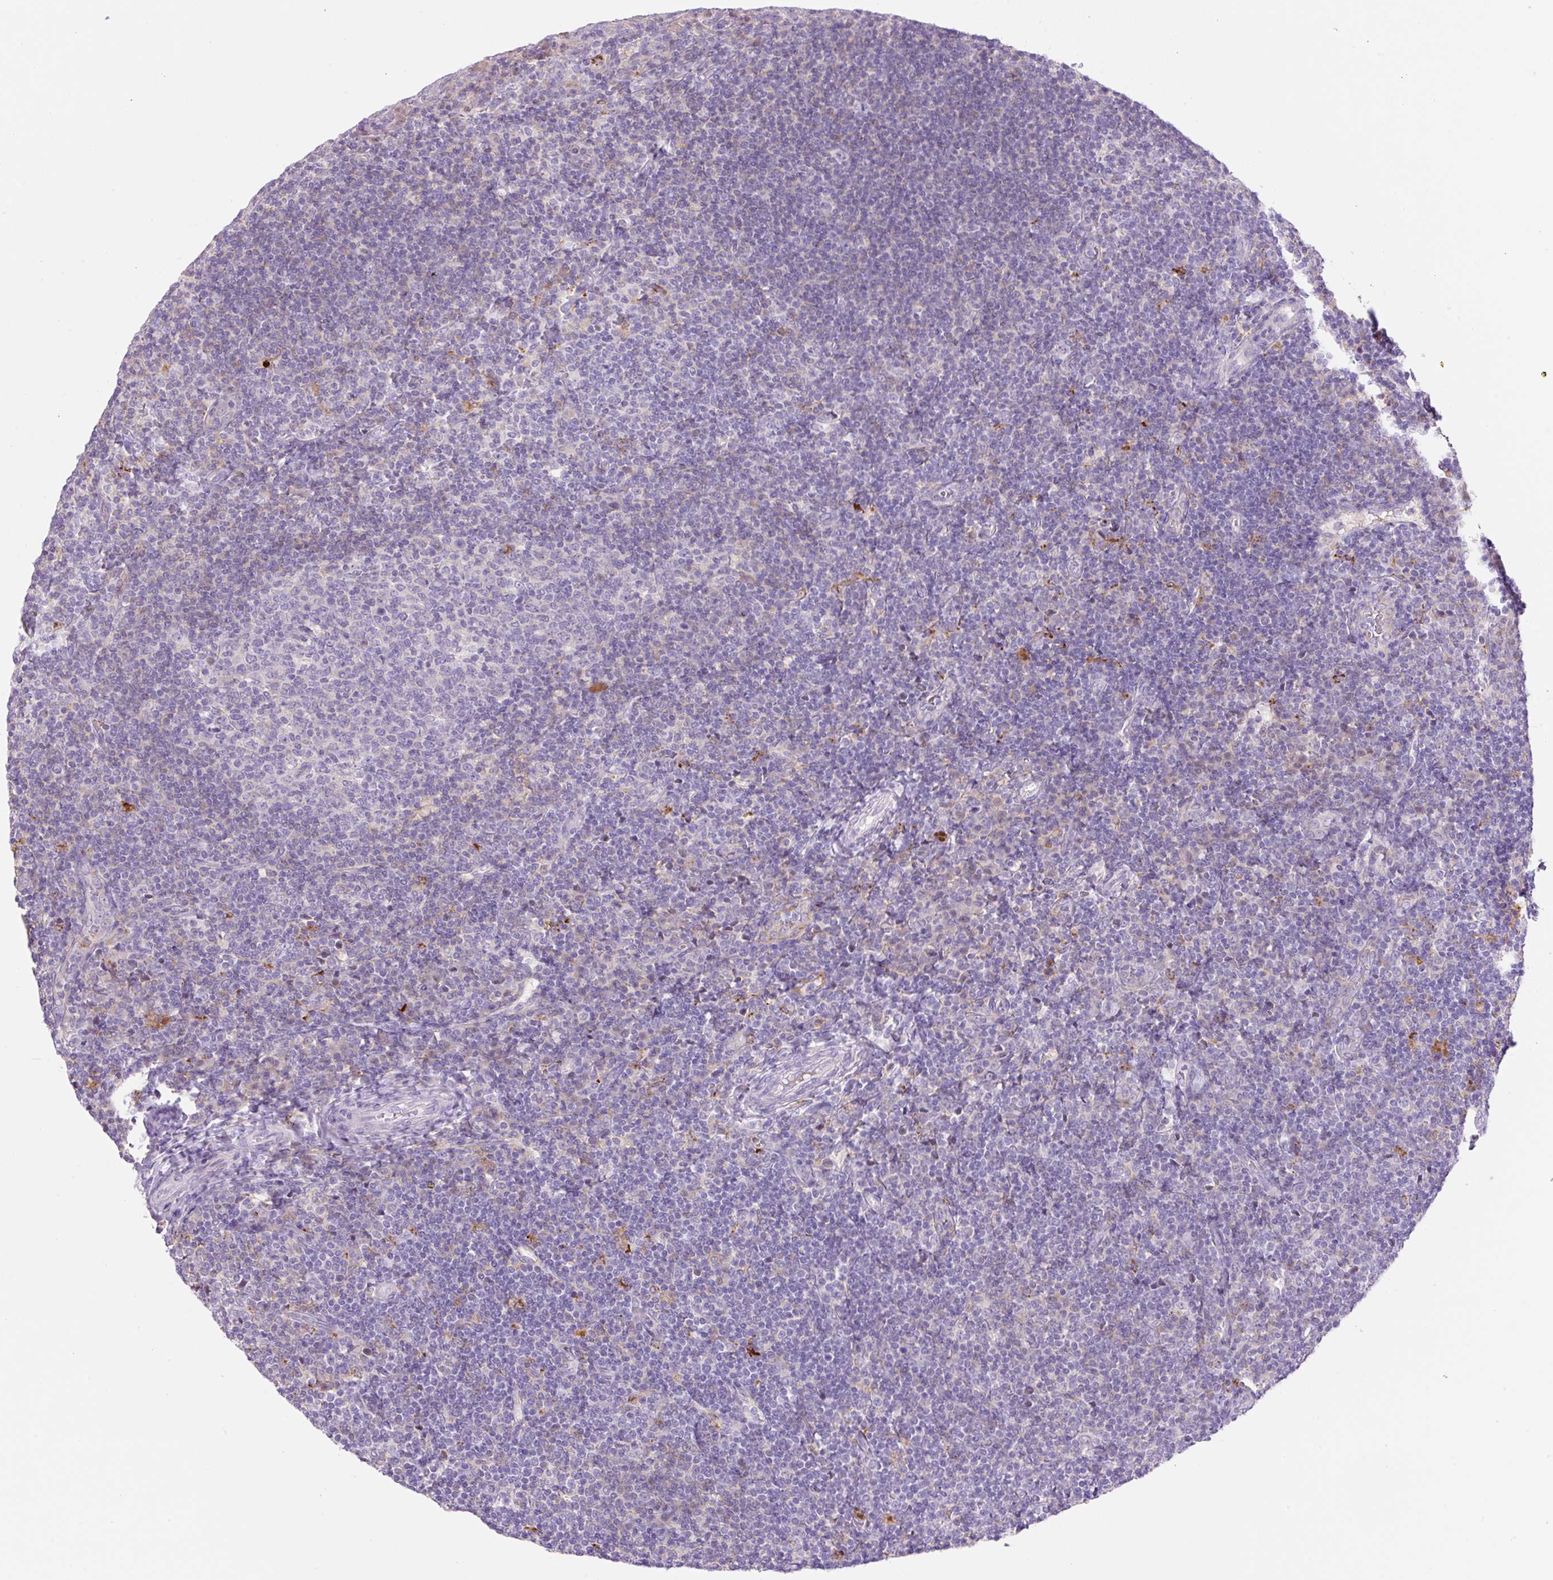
{"staining": {"intensity": "negative", "quantity": "none", "location": "none"}, "tissue": "tonsil", "cell_type": "Germinal center cells", "image_type": "normal", "snomed": [{"axis": "morphology", "description": "Normal tissue, NOS"}, {"axis": "topography", "description": "Tonsil"}], "caption": "This is an immunohistochemistry (IHC) image of benign human tonsil. There is no expression in germinal center cells.", "gene": "TDRD15", "patient": {"sex": "female", "age": 10}}